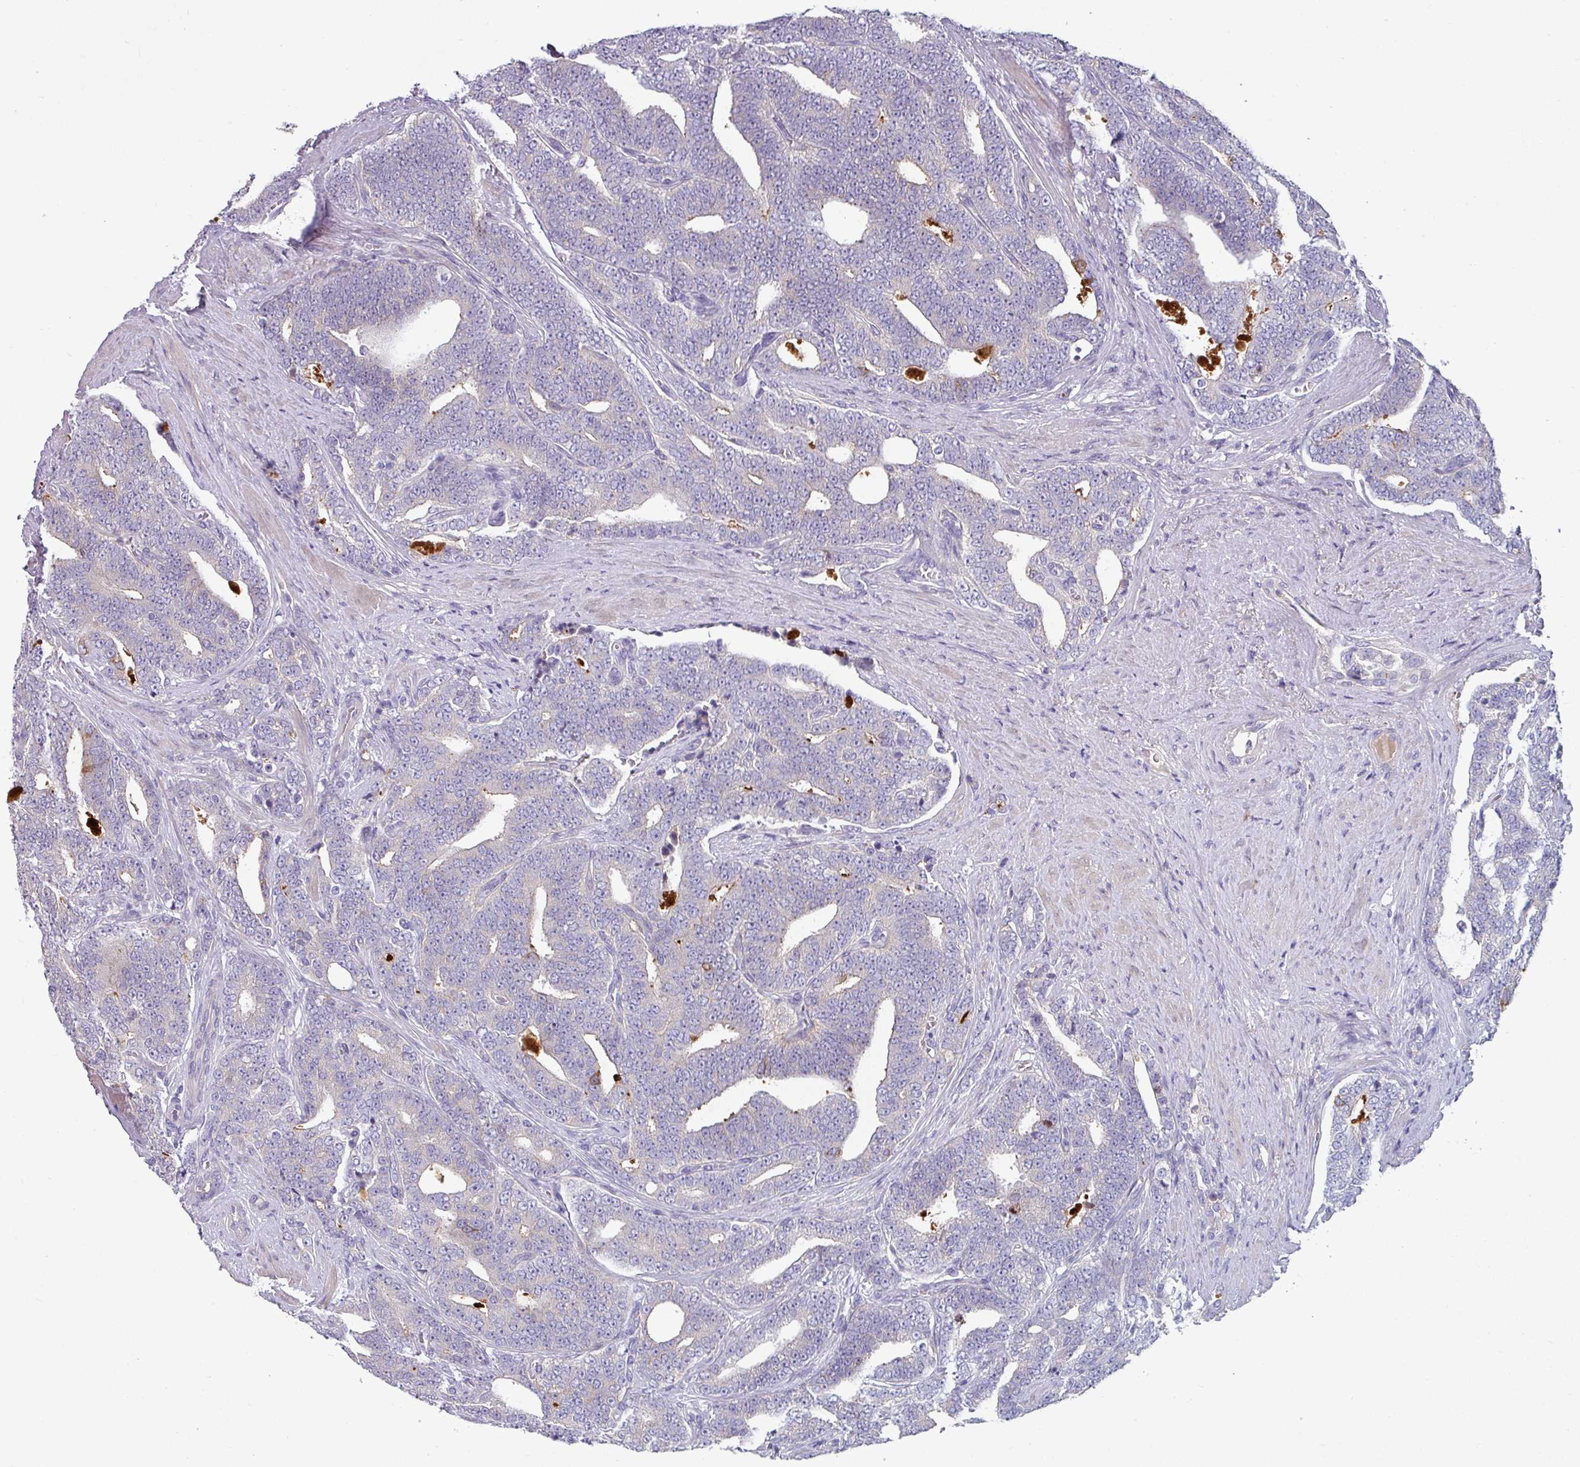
{"staining": {"intensity": "negative", "quantity": "none", "location": "none"}, "tissue": "prostate cancer", "cell_type": "Tumor cells", "image_type": "cancer", "snomed": [{"axis": "morphology", "description": "Adenocarcinoma, High grade"}, {"axis": "topography", "description": "Prostate and seminal vesicle, NOS"}], "caption": "Tumor cells are negative for brown protein staining in adenocarcinoma (high-grade) (prostate).", "gene": "TMEM132A", "patient": {"sex": "male", "age": 67}}